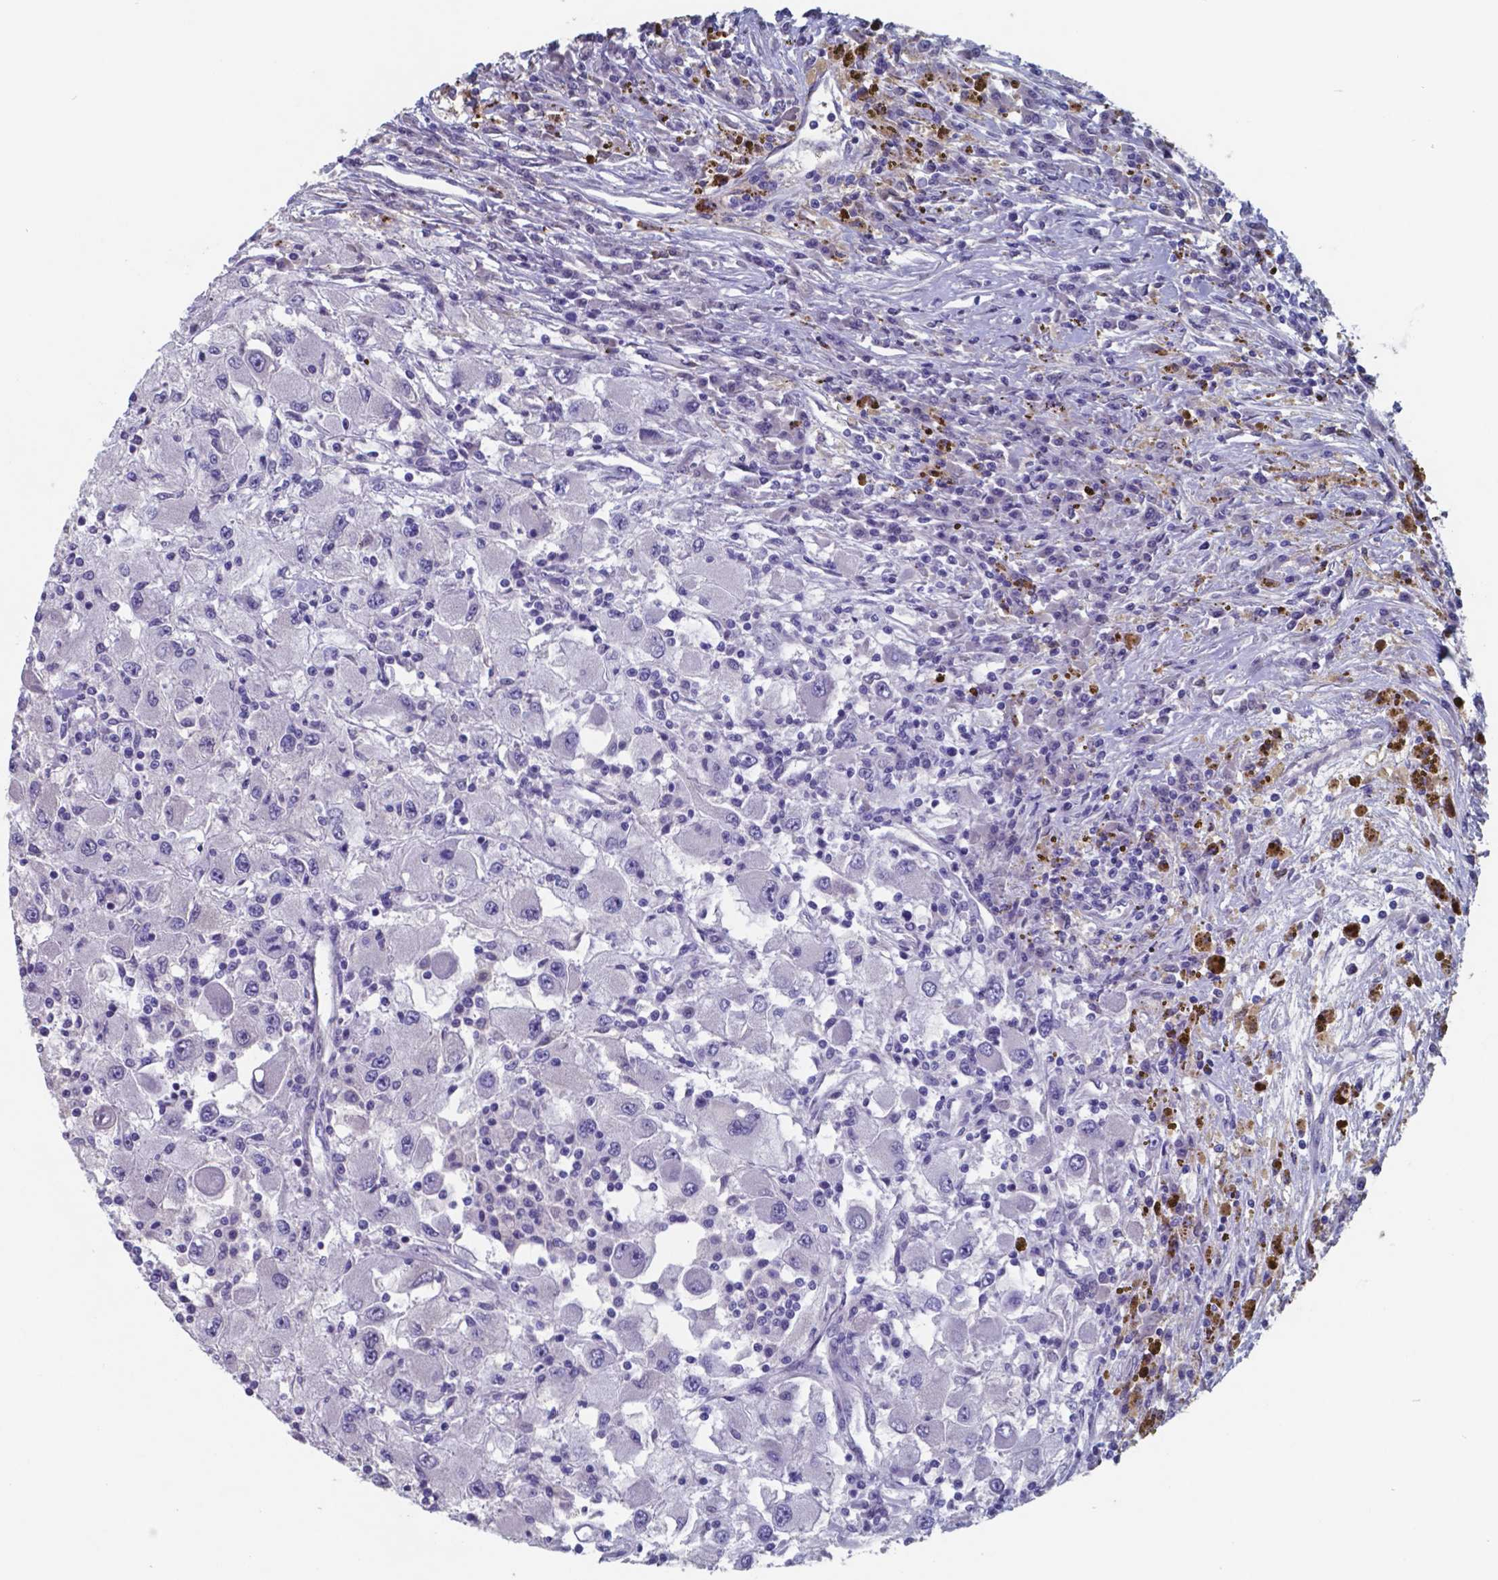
{"staining": {"intensity": "negative", "quantity": "none", "location": "none"}, "tissue": "renal cancer", "cell_type": "Tumor cells", "image_type": "cancer", "snomed": [{"axis": "morphology", "description": "Adenocarcinoma, NOS"}, {"axis": "topography", "description": "Kidney"}], "caption": "High power microscopy micrograph of an immunohistochemistry image of renal adenocarcinoma, revealing no significant expression in tumor cells.", "gene": "TTR", "patient": {"sex": "female", "age": 67}}